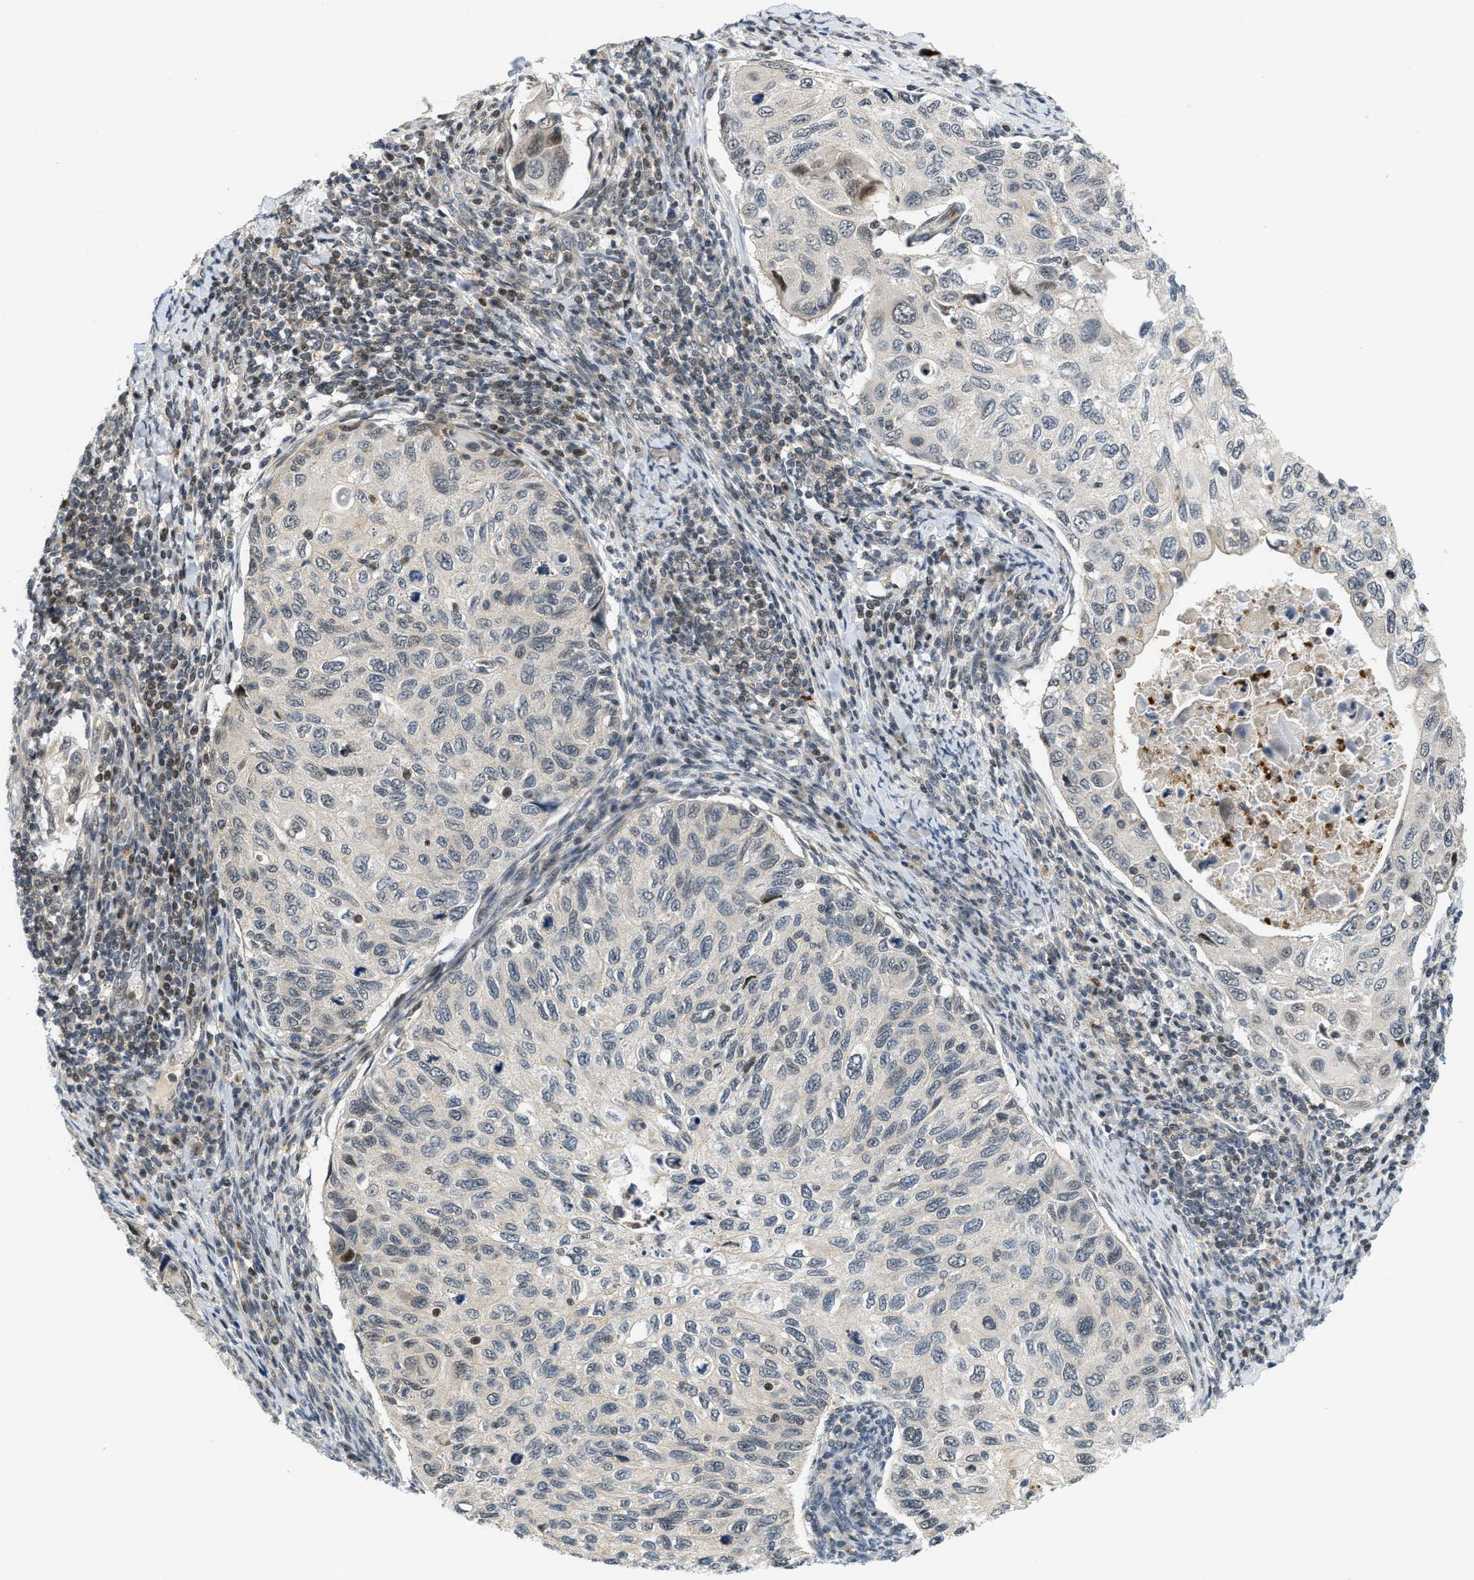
{"staining": {"intensity": "weak", "quantity": "<25%", "location": "nuclear"}, "tissue": "cervical cancer", "cell_type": "Tumor cells", "image_type": "cancer", "snomed": [{"axis": "morphology", "description": "Squamous cell carcinoma, NOS"}, {"axis": "topography", "description": "Cervix"}], "caption": "Immunohistochemical staining of cervical cancer reveals no significant expression in tumor cells.", "gene": "KMT2A", "patient": {"sex": "female", "age": 70}}